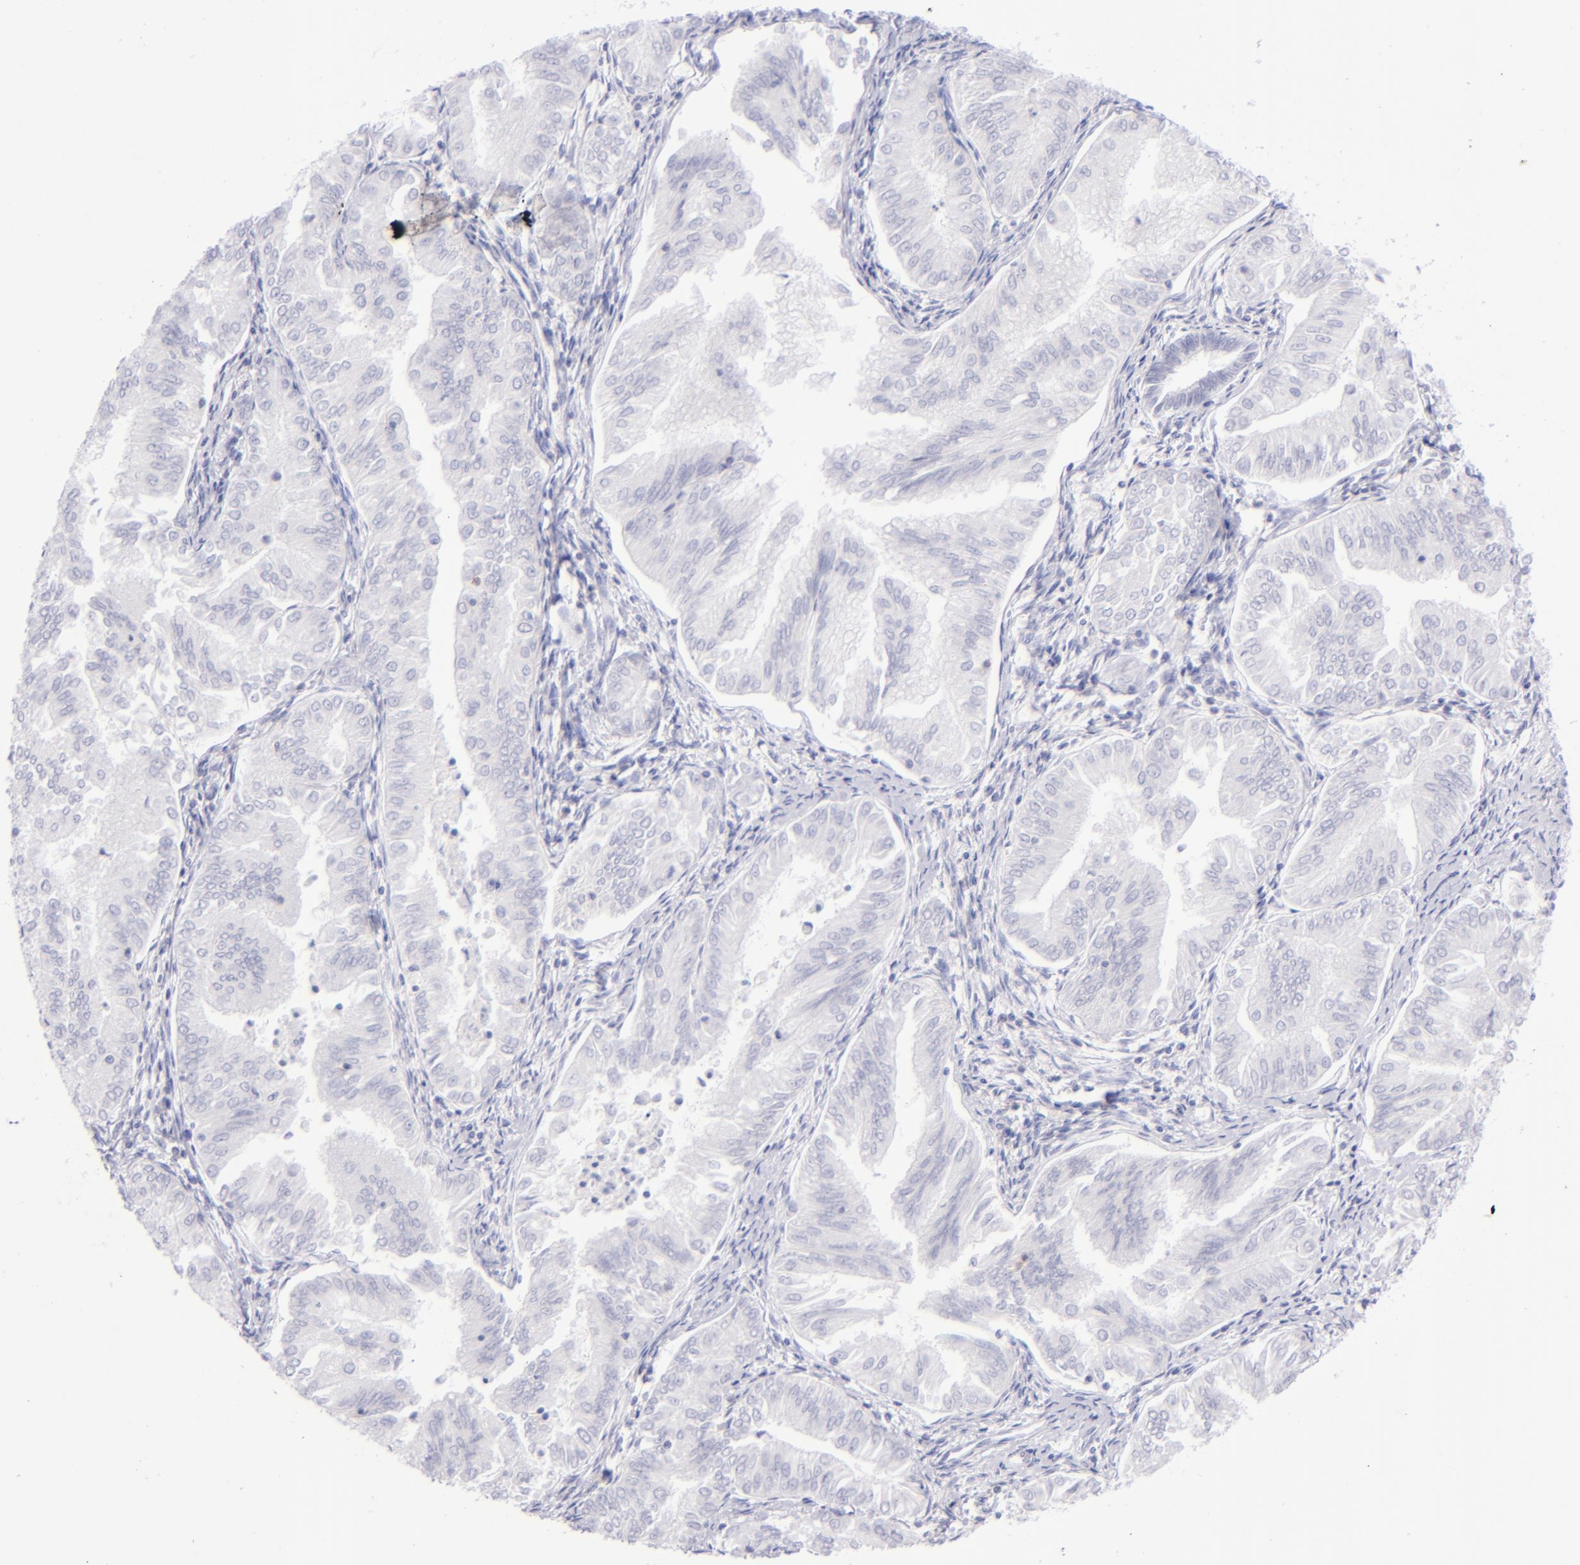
{"staining": {"intensity": "negative", "quantity": "none", "location": "none"}, "tissue": "endometrial cancer", "cell_type": "Tumor cells", "image_type": "cancer", "snomed": [{"axis": "morphology", "description": "Adenocarcinoma, NOS"}, {"axis": "topography", "description": "Endometrium"}], "caption": "An image of human endometrial cancer (adenocarcinoma) is negative for staining in tumor cells.", "gene": "CD69", "patient": {"sex": "female", "age": 53}}